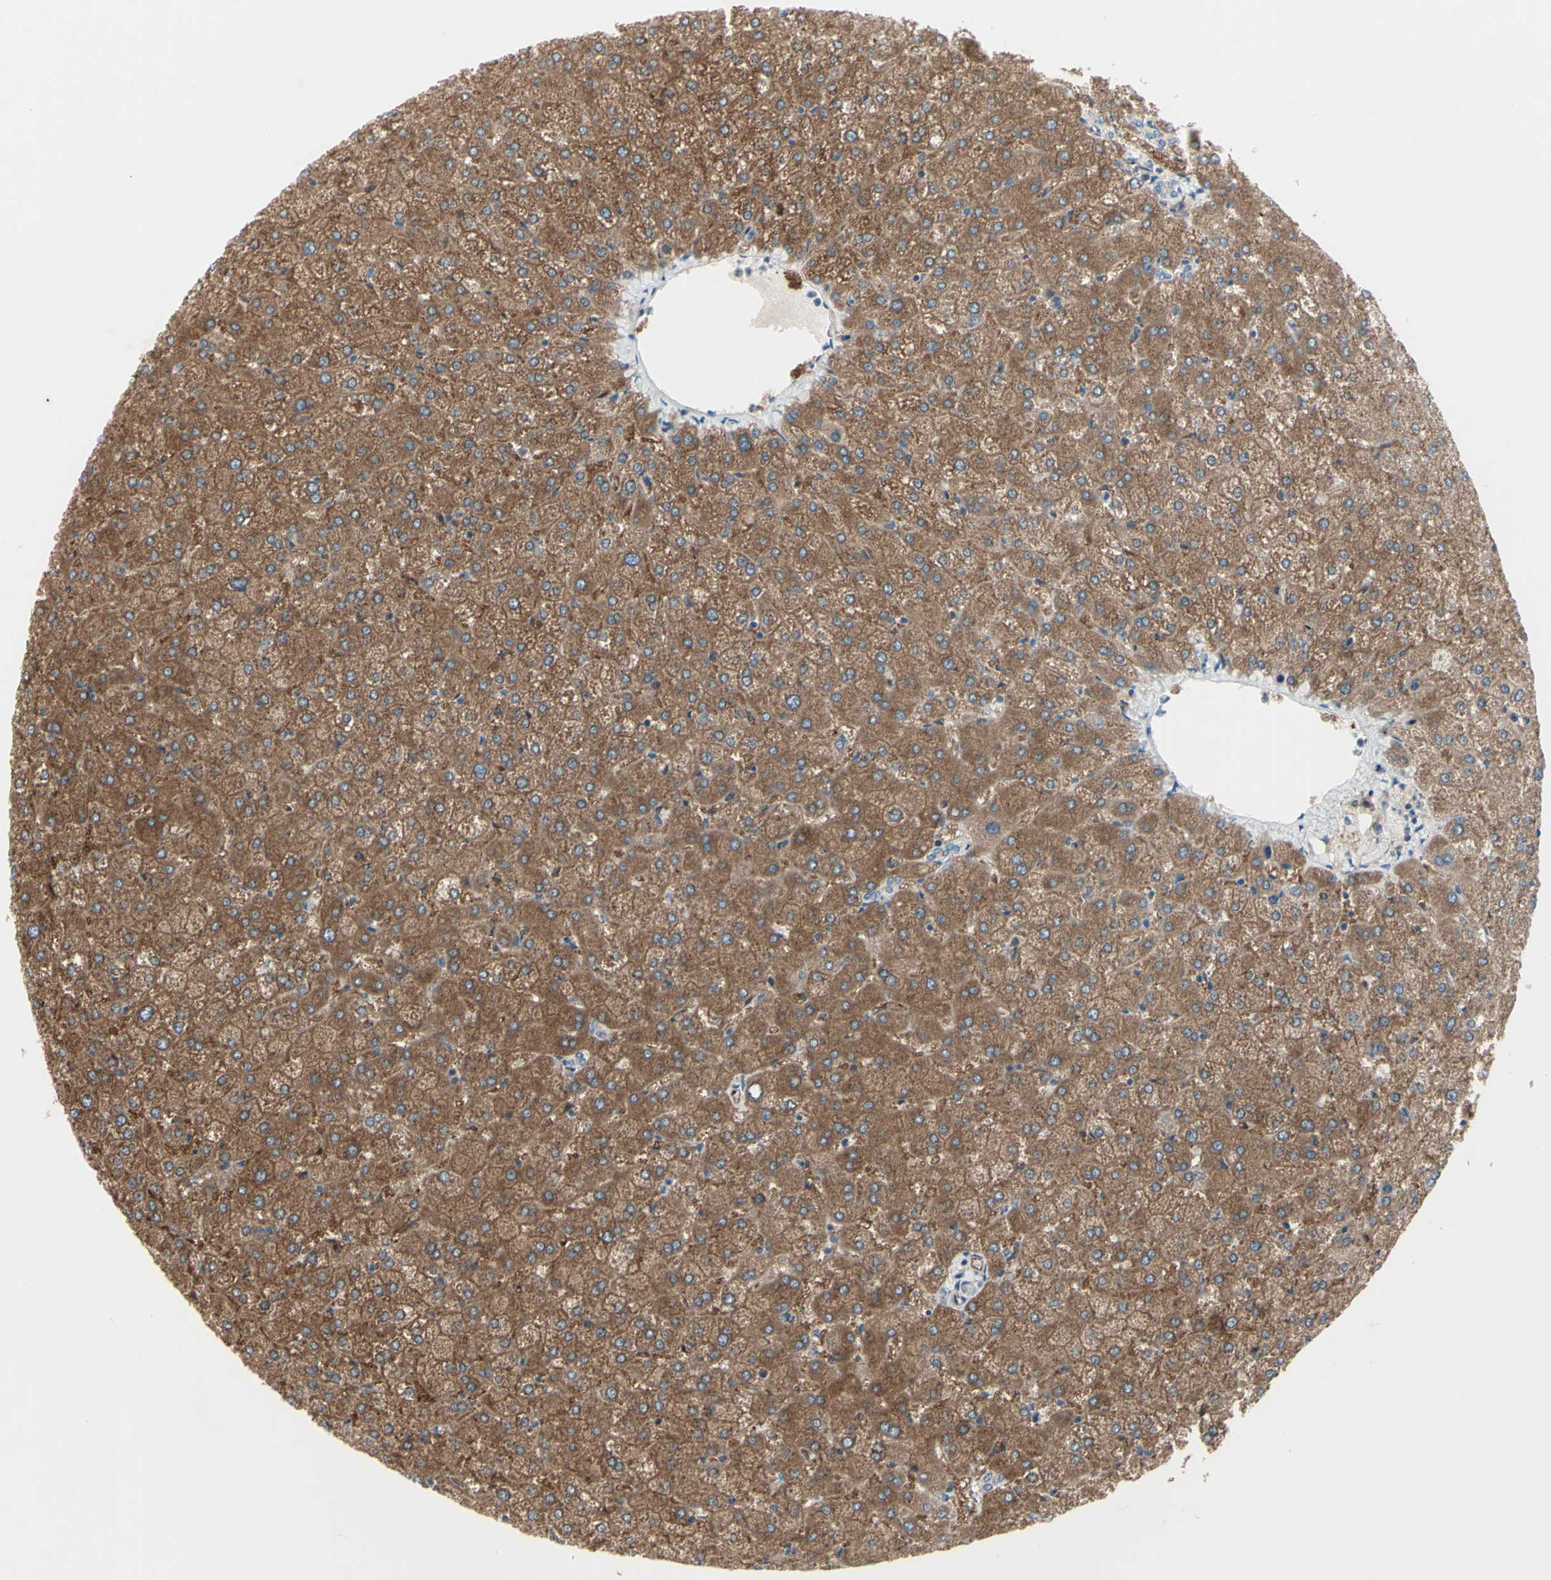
{"staining": {"intensity": "weak", "quantity": ">75%", "location": "cytoplasmic/membranous"}, "tissue": "liver", "cell_type": "Cholangiocytes", "image_type": "normal", "snomed": [{"axis": "morphology", "description": "Normal tissue, NOS"}, {"axis": "topography", "description": "Liver"}], "caption": "Immunohistochemical staining of benign liver exhibits weak cytoplasmic/membranous protein expression in approximately >75% of cholangiocytes.", "gene": "IGSF9B", "patient": {"sex": "female", "age": 32}}